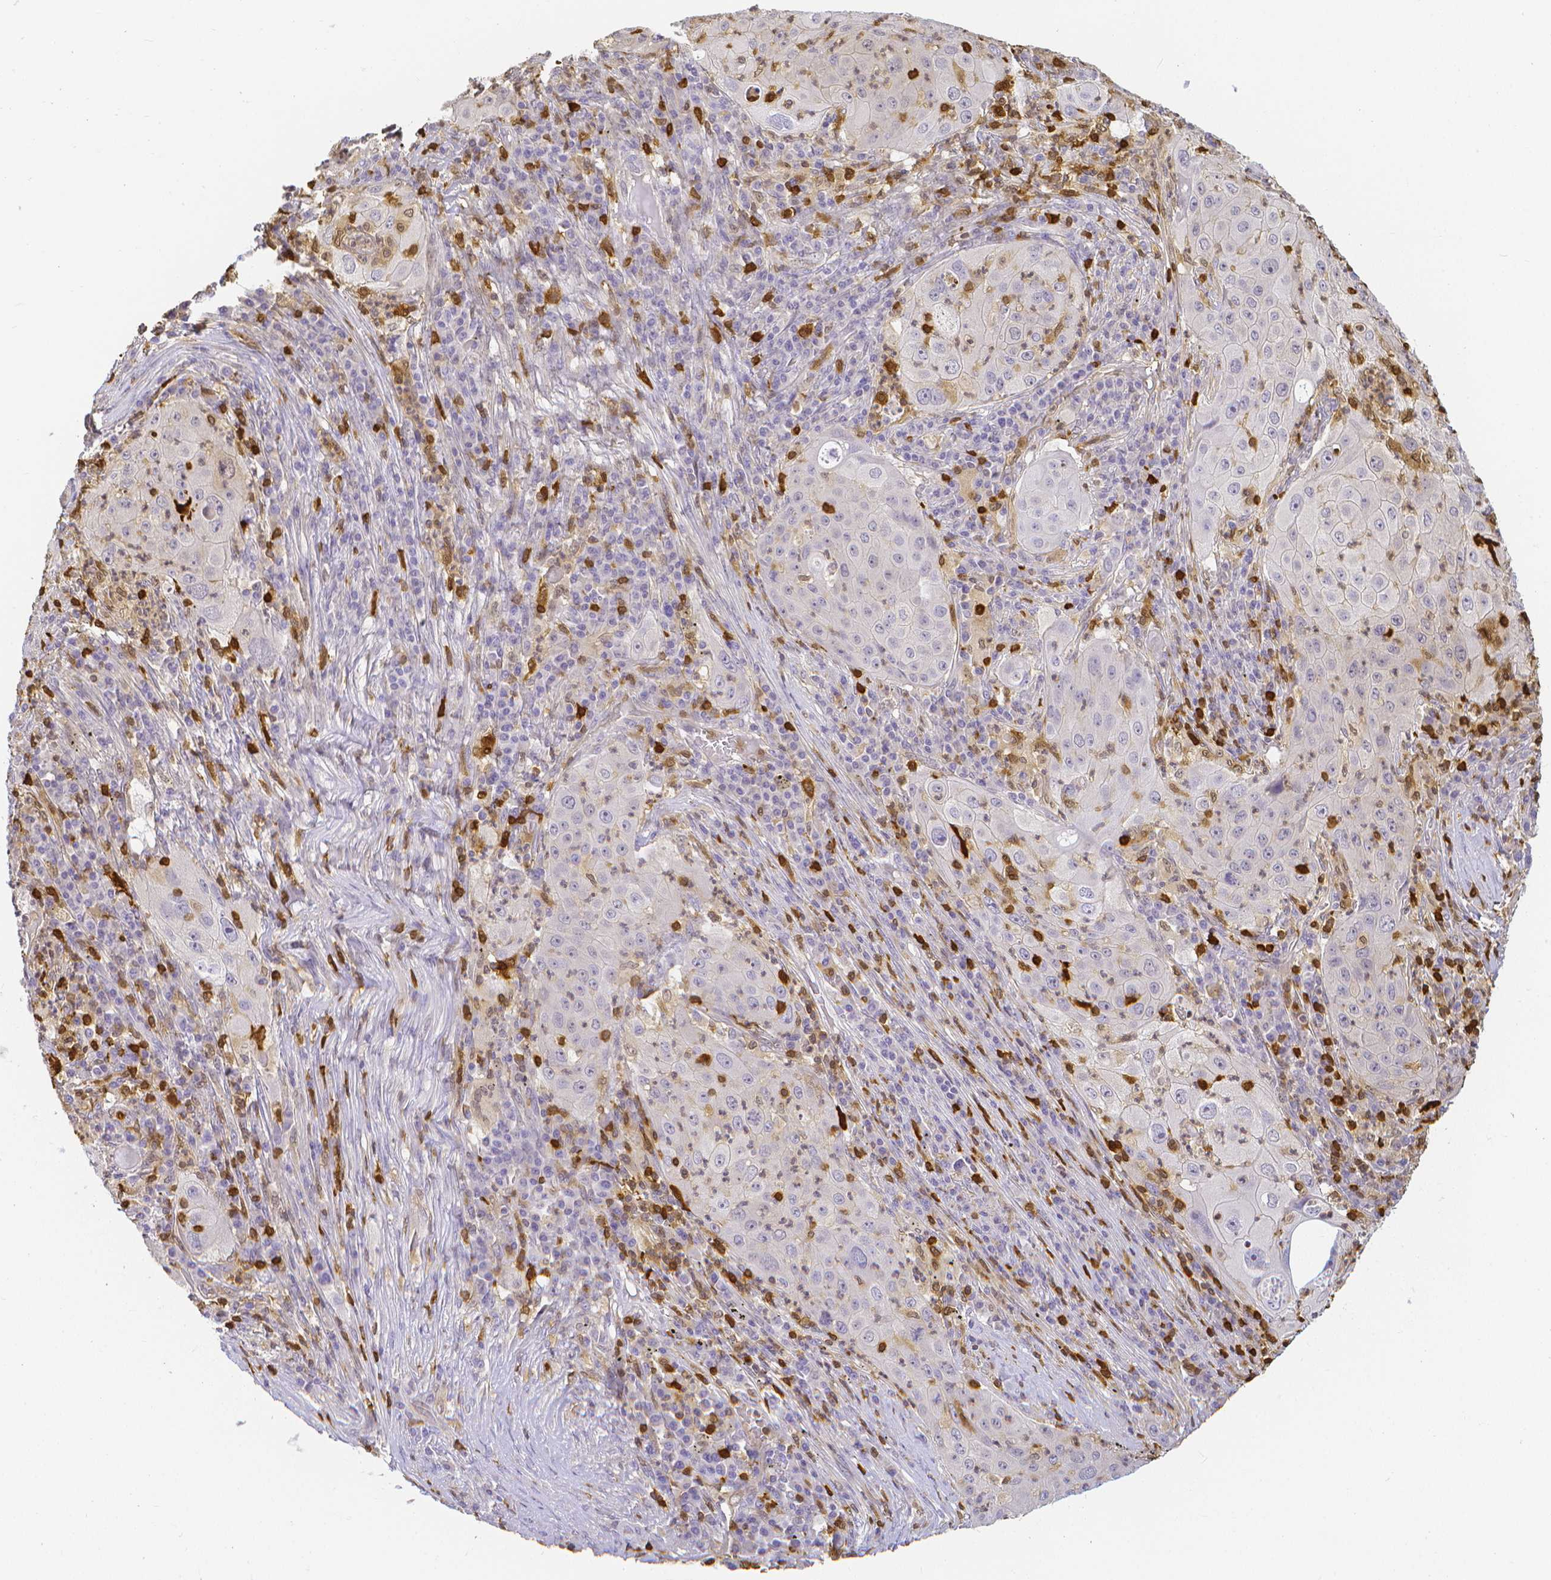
{"staining": {"intensity": "negative", "quantity": "none", "location": "none"}, "tissue": "lung cancer", "cell_type": "Tumor cells", "image_type": "cancer", "snomed": [{"axis": "morphology", "description": "Squamous cell carcinoma, NOS"}, {"axis": "topography", "description": "Lung"}], "caption": "The image shows no significant expression in tumor cells of lung cancer (squamous cell carcinoma).", "gene": "COTL1", "patient": {"sex": "female", "age": 59}}